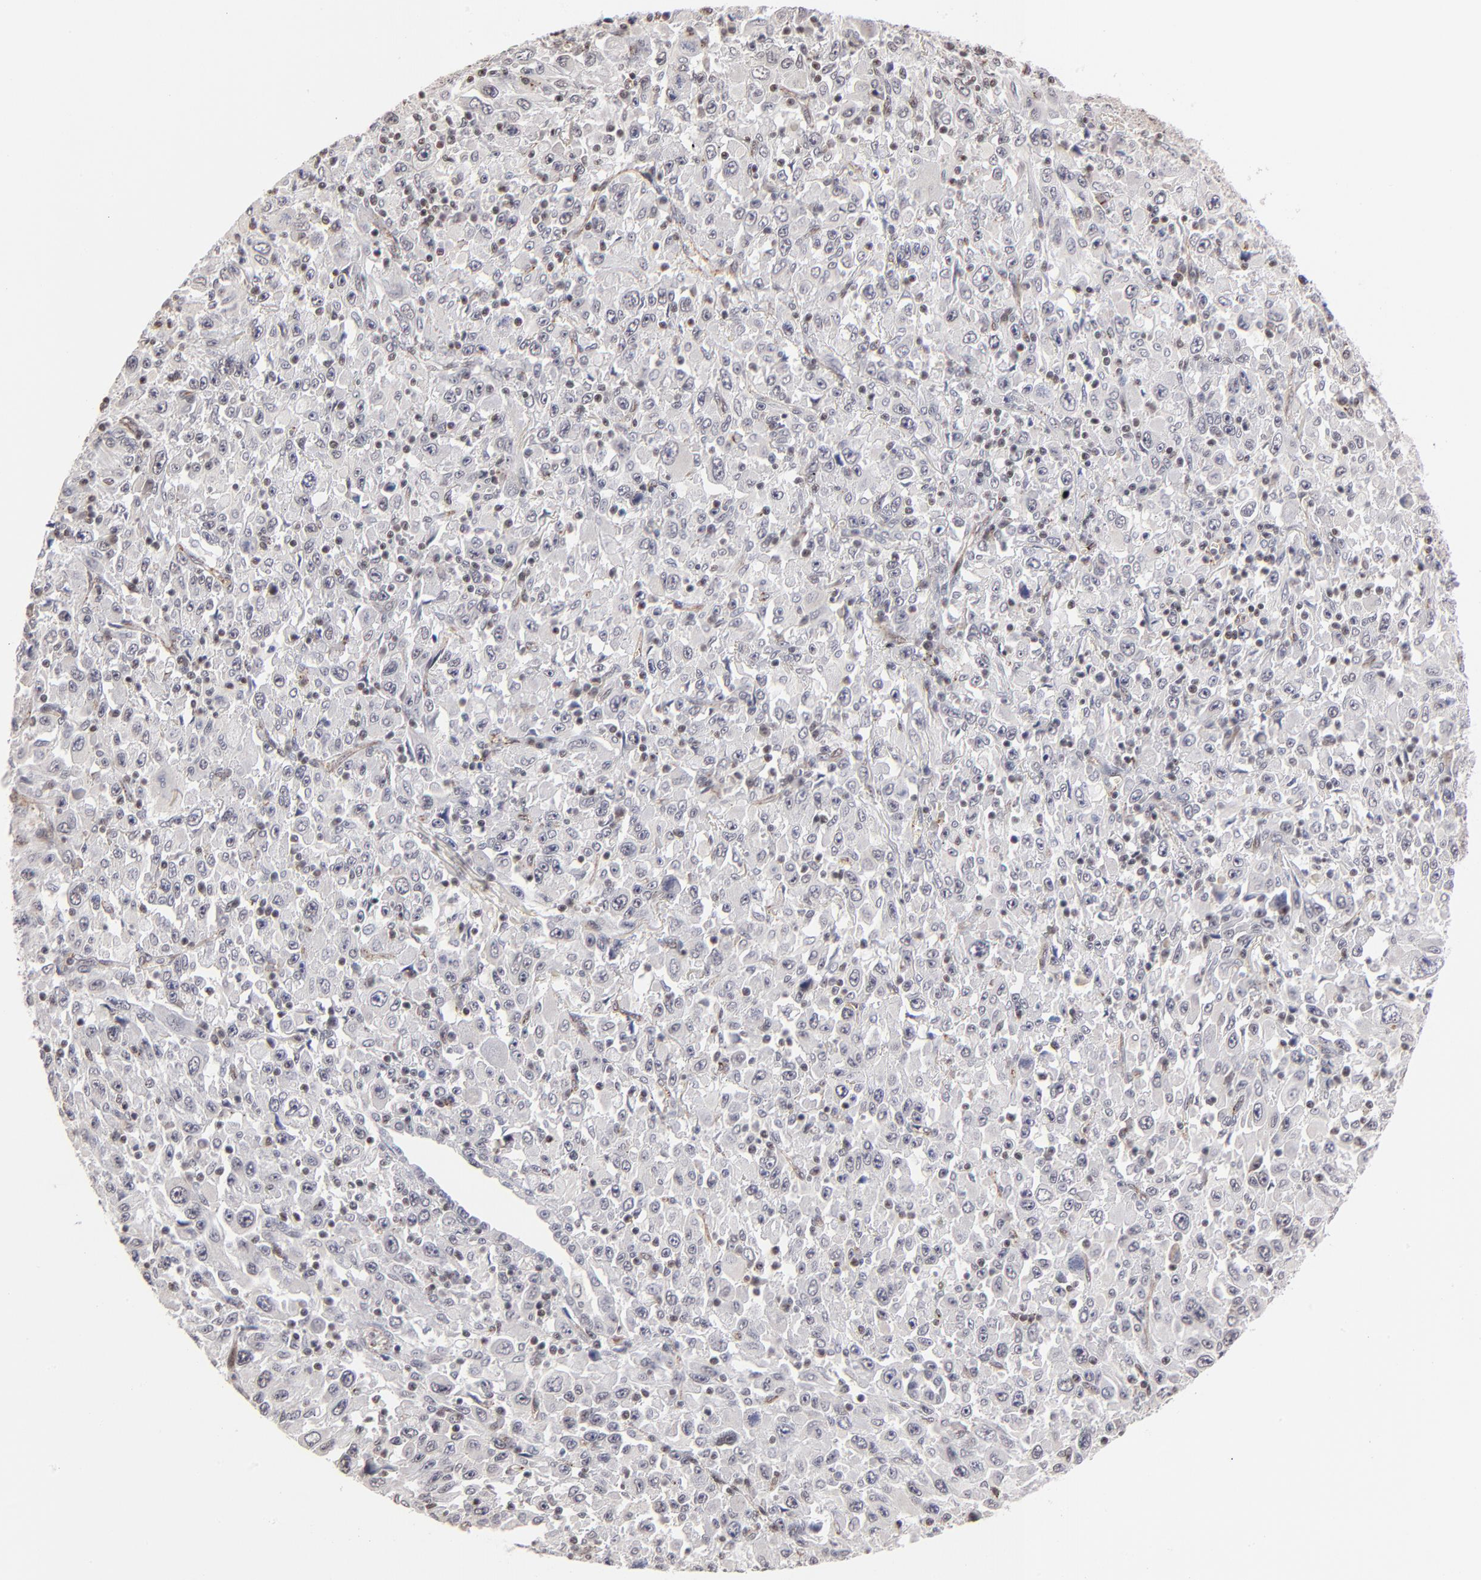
{"staining": {"intensity": "negative", "quantity": "none", "location": "none"}, "tissue": "melanoma", "cell_type": "Tumor cells", "image_type": "cancer", "snomed": [{"axis": "morphology", "description": "Malignant melanoma, Metastatic site"}, {"axis": "topography", "description": "Skin"}], "caption": "Human malignant melanoma (metastatic site) stained for a protein using IHC shows no expression in tumor cells.", "gene": "GABPA", "patient": {"sex": "female", "age": 56}}